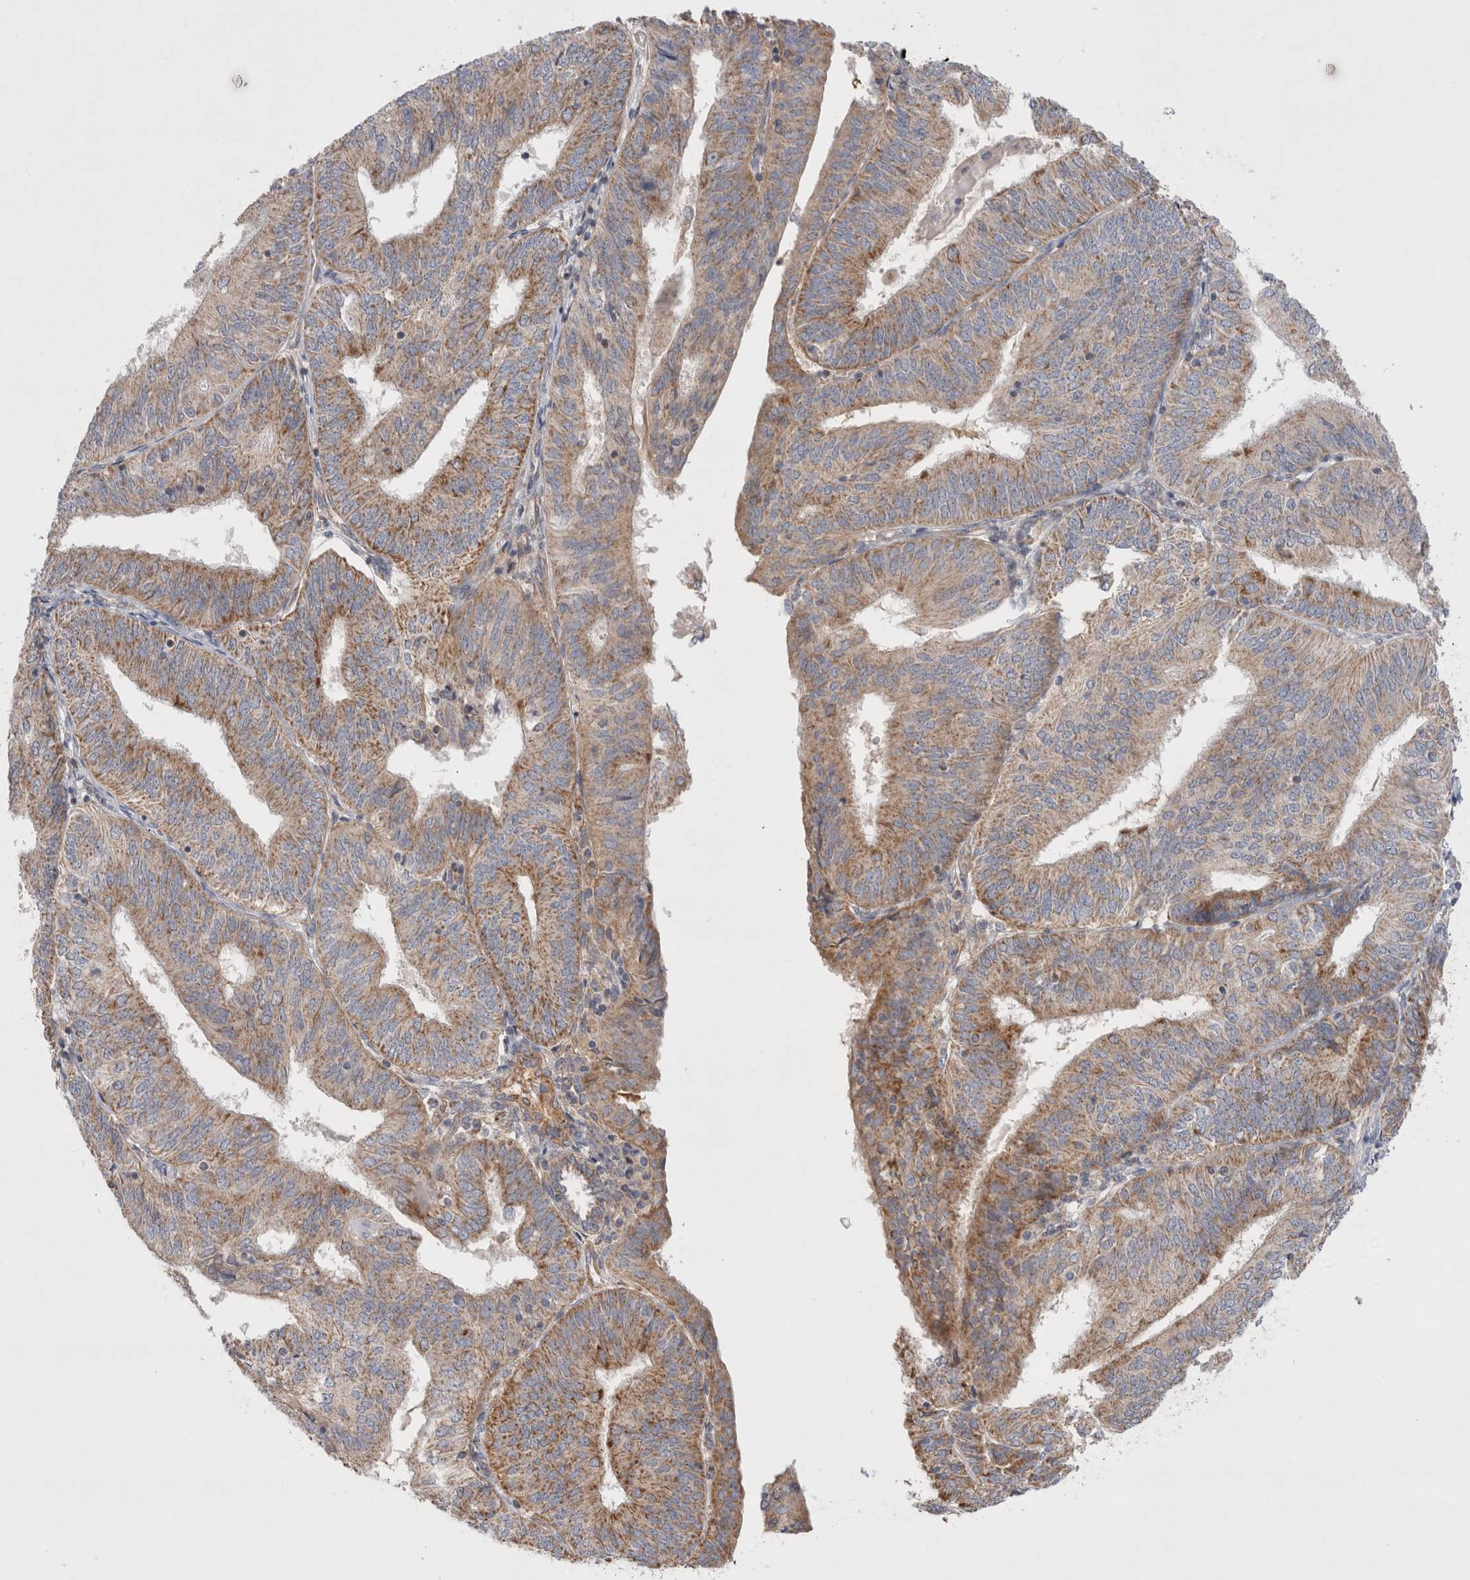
{"staining": {"intensity": "moderate", "quantity": "25%-75%", "location": "cytoplasmic/membranous"}, "tissue": "endometrial cancer", "cell_type": "Tumor cells", "image_type": "cancer", "snomed": [{"axis": "morphology", "description": "Adenocarcinoma, NOS"}, {"axis": "topography", "description": "Endometrium"}], "caption": "IHC of endometrial adenocarcinoma shows medium levels of moderate cytoplasmic/membranous positivity in approximately 25%-75% of tumor cells.", "gene": "MRPS28", "patient": {"sex": "female", "age": 58}}